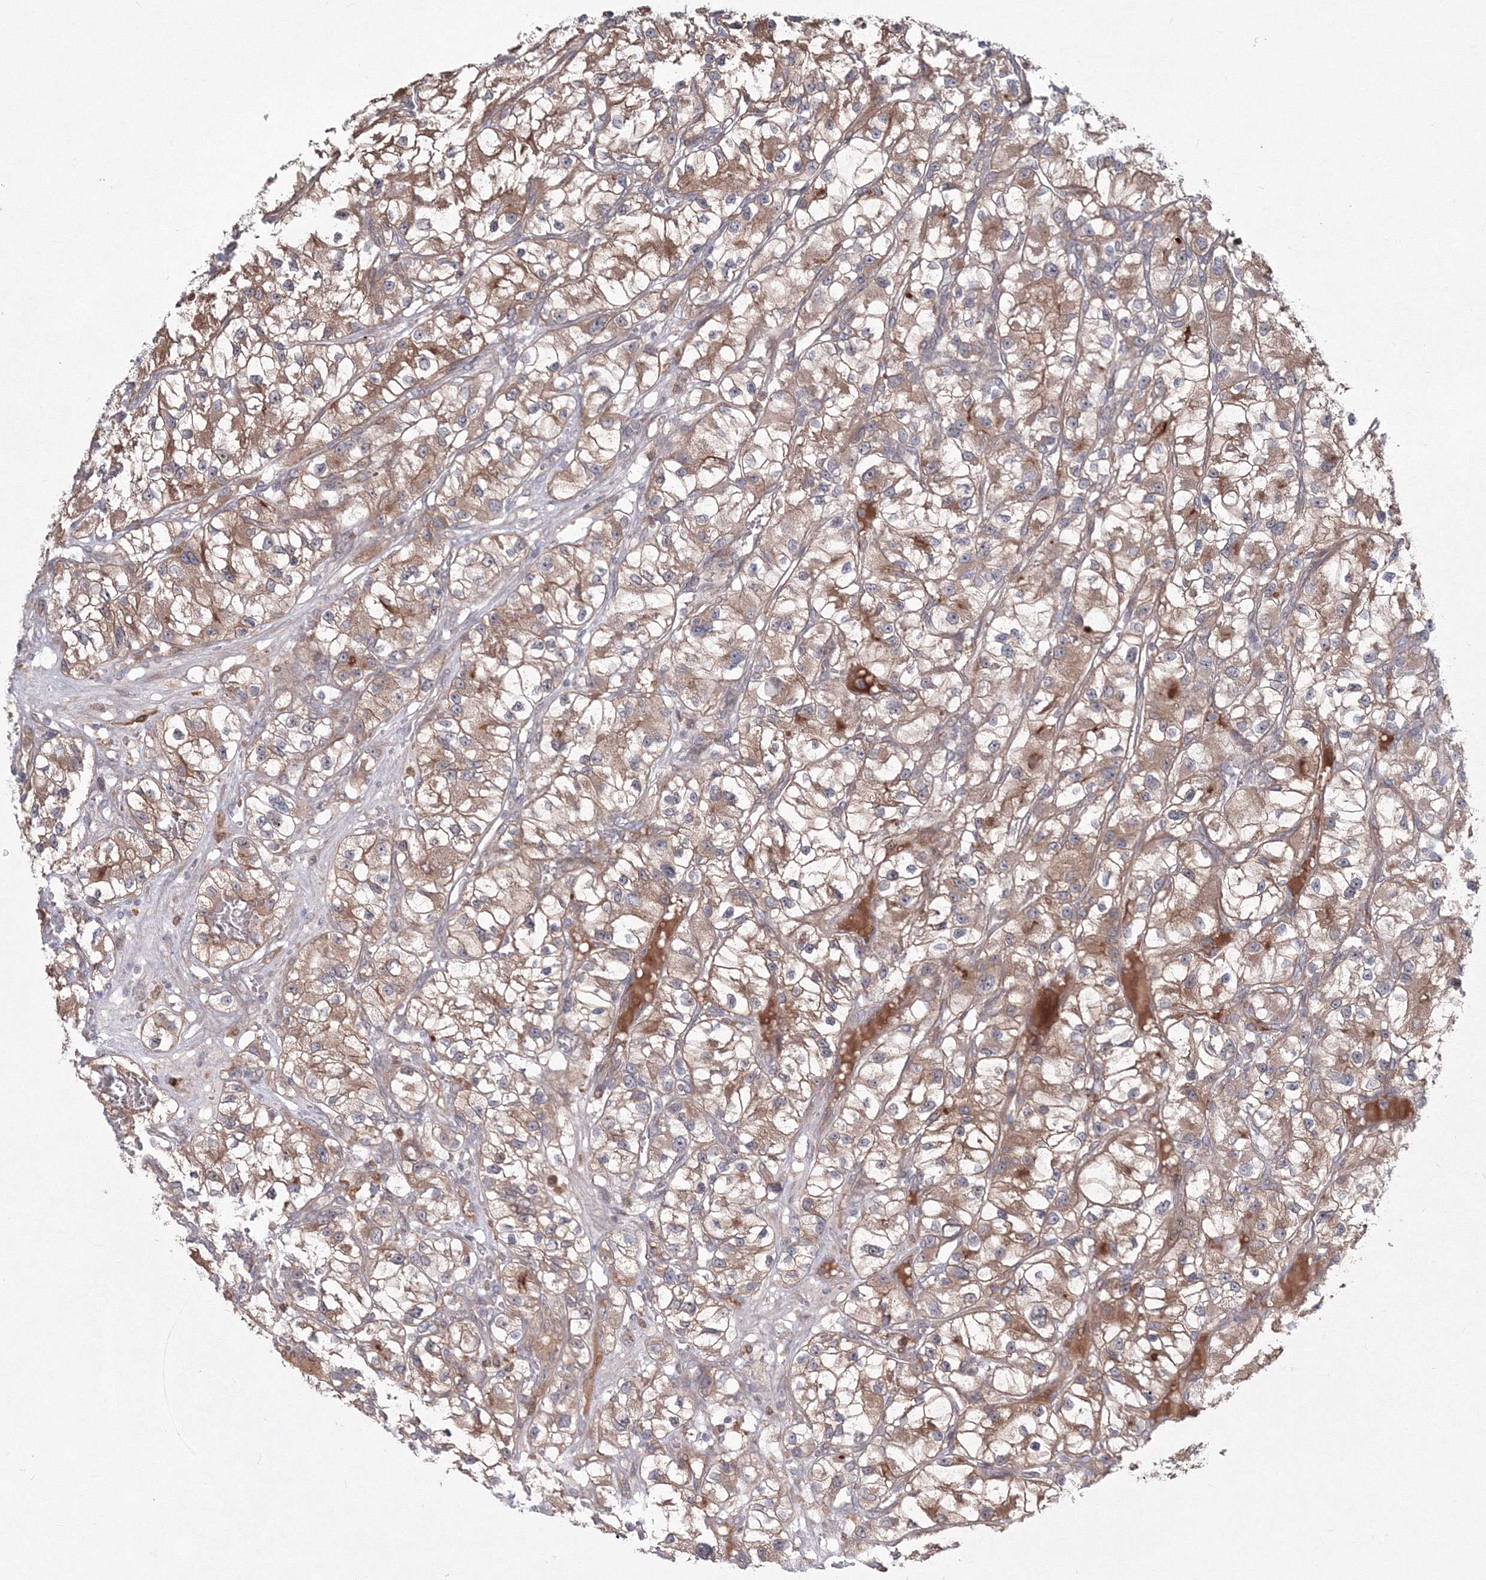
{"staining": {"intensity": "moderate", "quantity": ">75%", "location": "cytoplasmic/membranous"}, "tissue": "renal cancer", "cell_type": "Tumor cells", "image_type": "cancer", "snomed": [{"axis": "morphology", "description": "Adenocarcinoma, NOS"}, {"axis": "topography", "description": "Kidney"}], "caption": "Tumor cells show medium levels of moderate cytoplasmic/membranous positivity in about >75% of cells in human renal adenocarcinoma.", "gene": "MKRN2", "patient": {"sex": "female", "age": 57}}